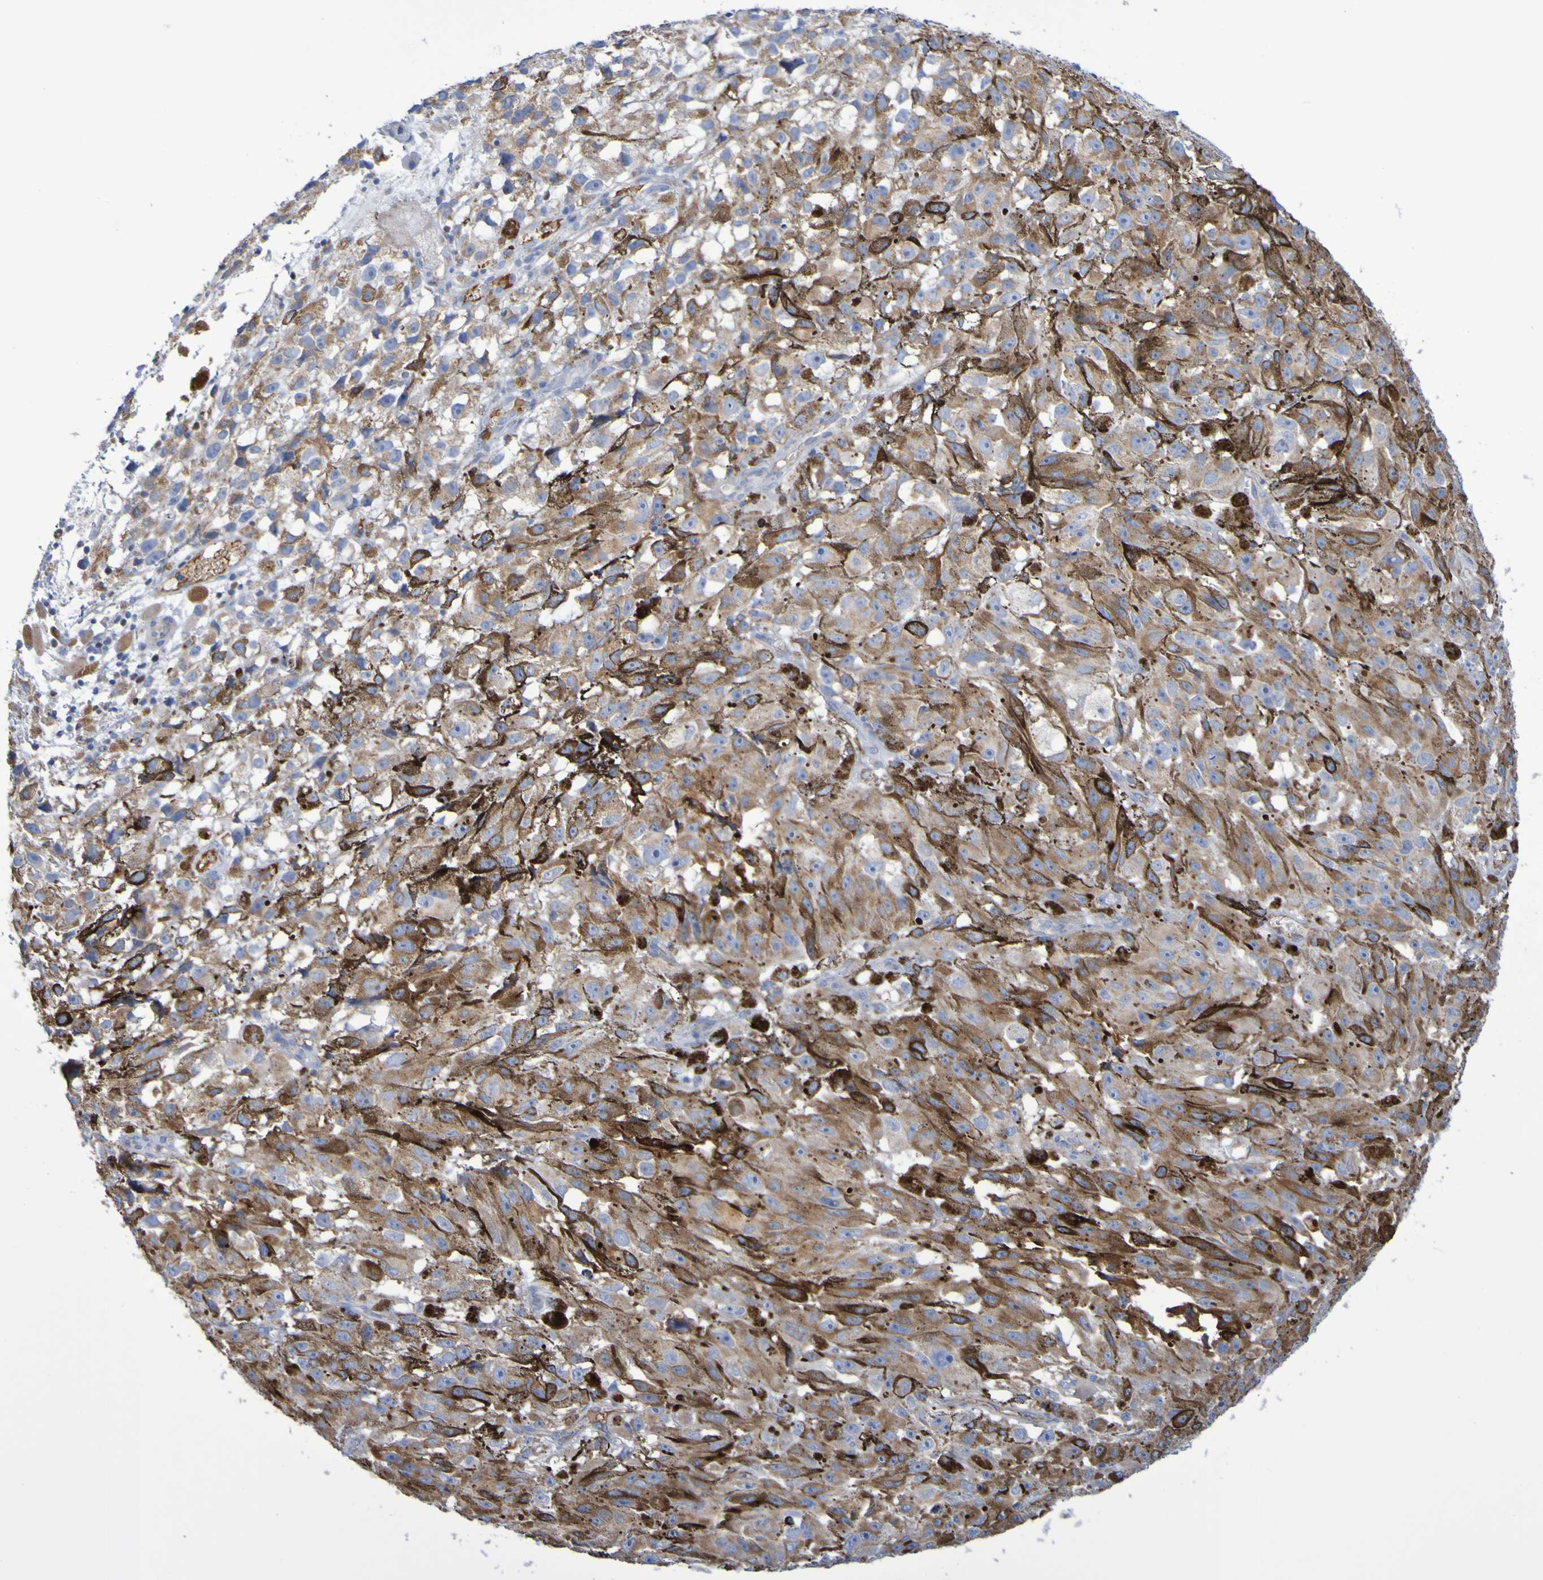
{"staining": {"intensity": "weak", "quantity": ">75%", "location": "cytoplasmic/membranous"}, "tissue": "melanoma", "cell_type": "Tumor cells", "image_type": "cancer", "snomed": [{"axis": "morphology", "description": "Malignant melanoma, NOS"}, {"axis": "topography", "description": "Skin"}], "caption": "Human melanoma stained for a protein (brown) demonstrates weak cytoplasmic/membranous positive staining in approximately >75% of tumor cells.", "gene": "CNTN2", "patient": {"sex": "female", "age": 104}}